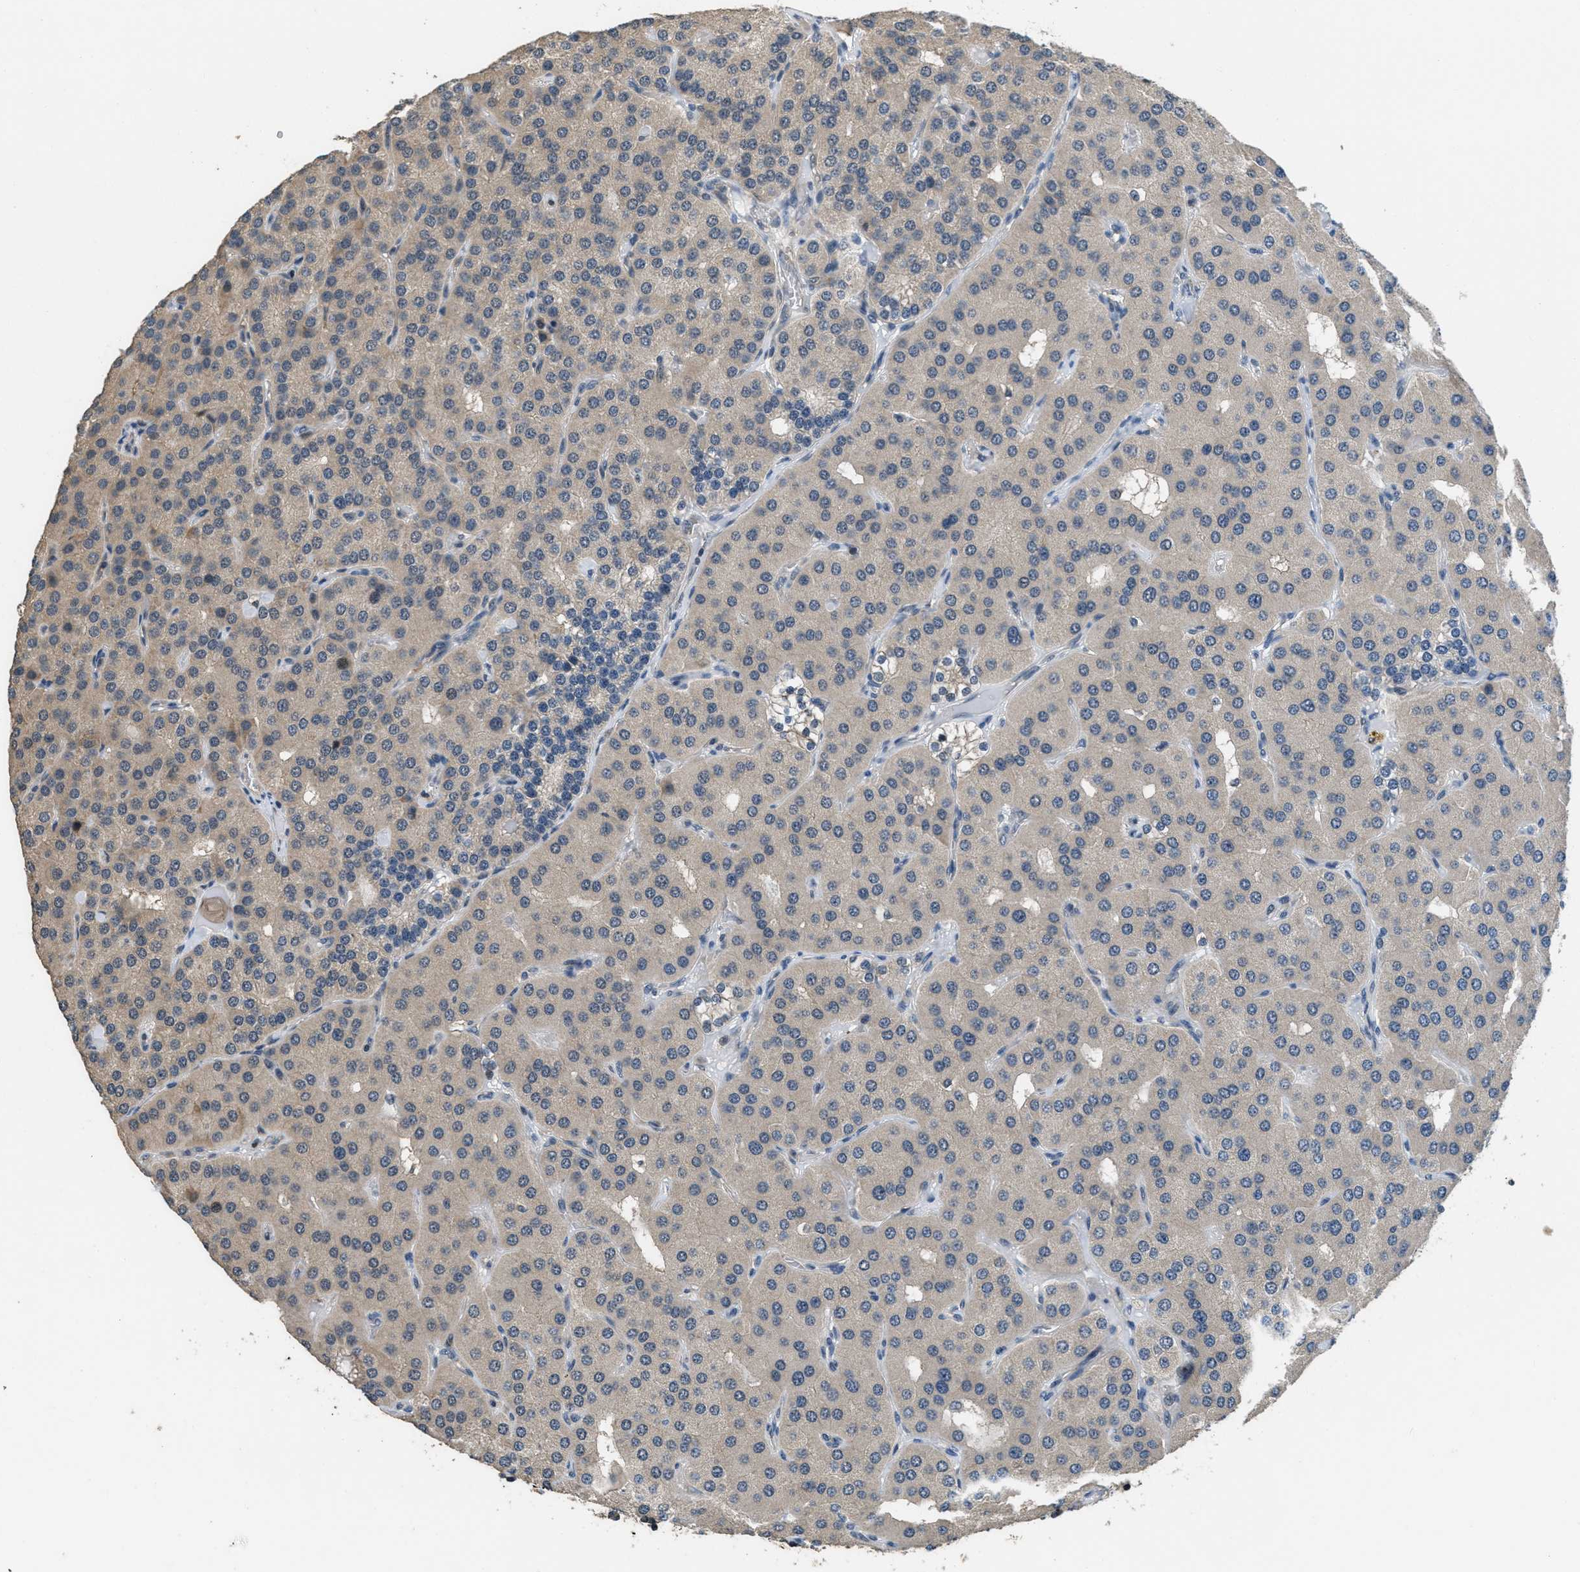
{"staining": {"intensity": "weak", "quantity": ">75%", "location": "cytoplasmic/membranous"}, "tissue": "parathyroid gland", "cell_type": "Glandular cells", "image_type": "normal", "snomed": [{"axis": "morphology", "description": "Normal tissue, NOS"}, {"axis": "morphology", "description": "Adenoma, NOS"}, {"axis": "topography", "description": "Parathyroid gland"}], "caption": "Glandular cells demonstrate low levels of weak cytoplasmic/membranous positivity in about >75% of cells in normal human parathyroid gland.", "gene": "NAT1", "patient": {"sex": "female", "age": 86}}